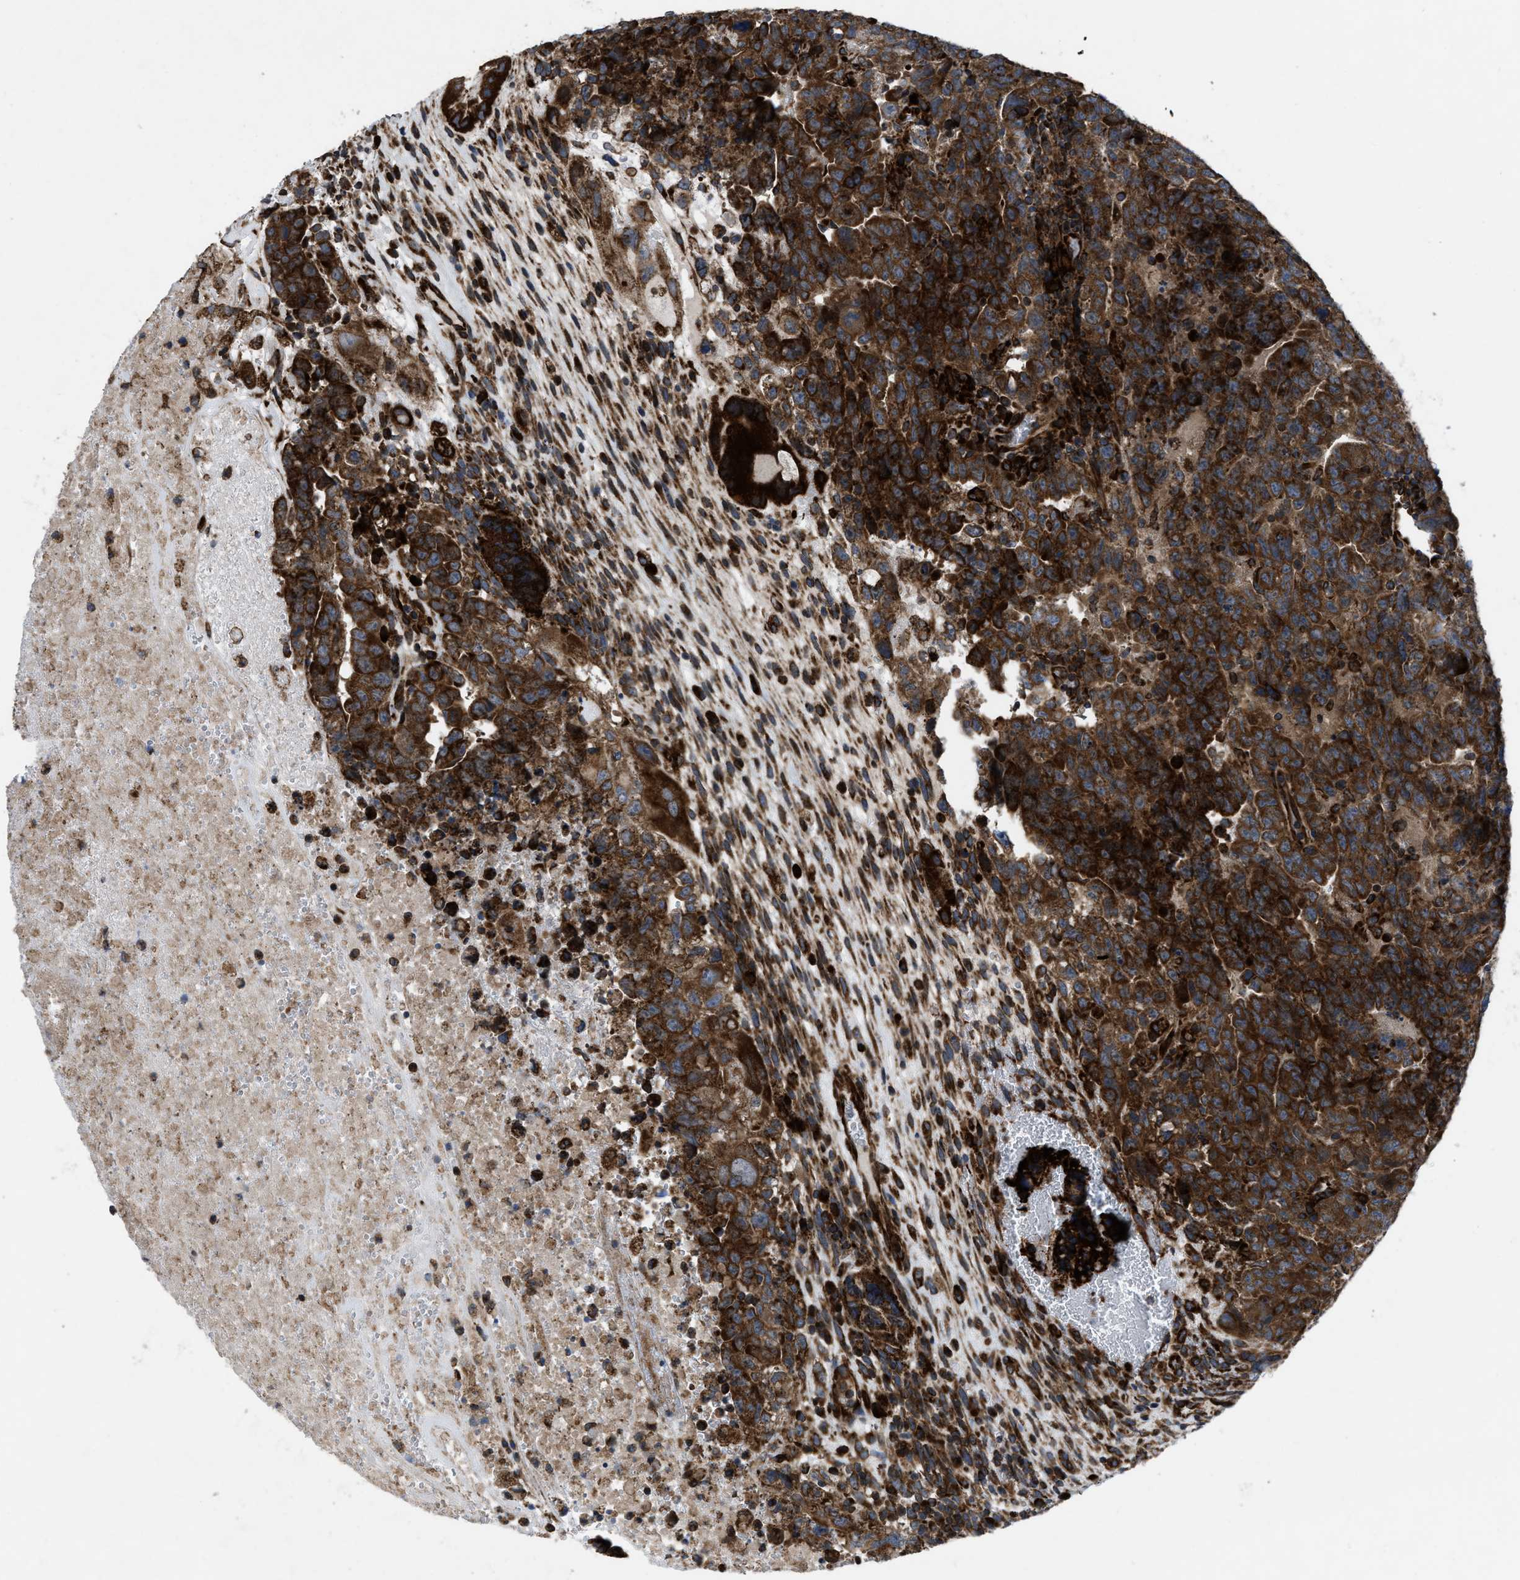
{"staining": {"intensity": "strong", "quantity": ">75%", "location": "cytoplasmic/membranous"}, "tissue": "testis cancer", "cell_type": "Tumor cells", "image_type": "cancer", "snomed": [{"axis": "morphology", "description": "Carcinoma, Embryonal, NOS"}, {"axis": "topography", "description": "Testis"}], "caption": "Human testis embryonal carcinoma stained for a protein (brown) reveals strong cytoplasmic/membranous positive staining in about >75% of tumor cells.", "gene": "PER3", "patient": {"sex": "male", "age": 28}}